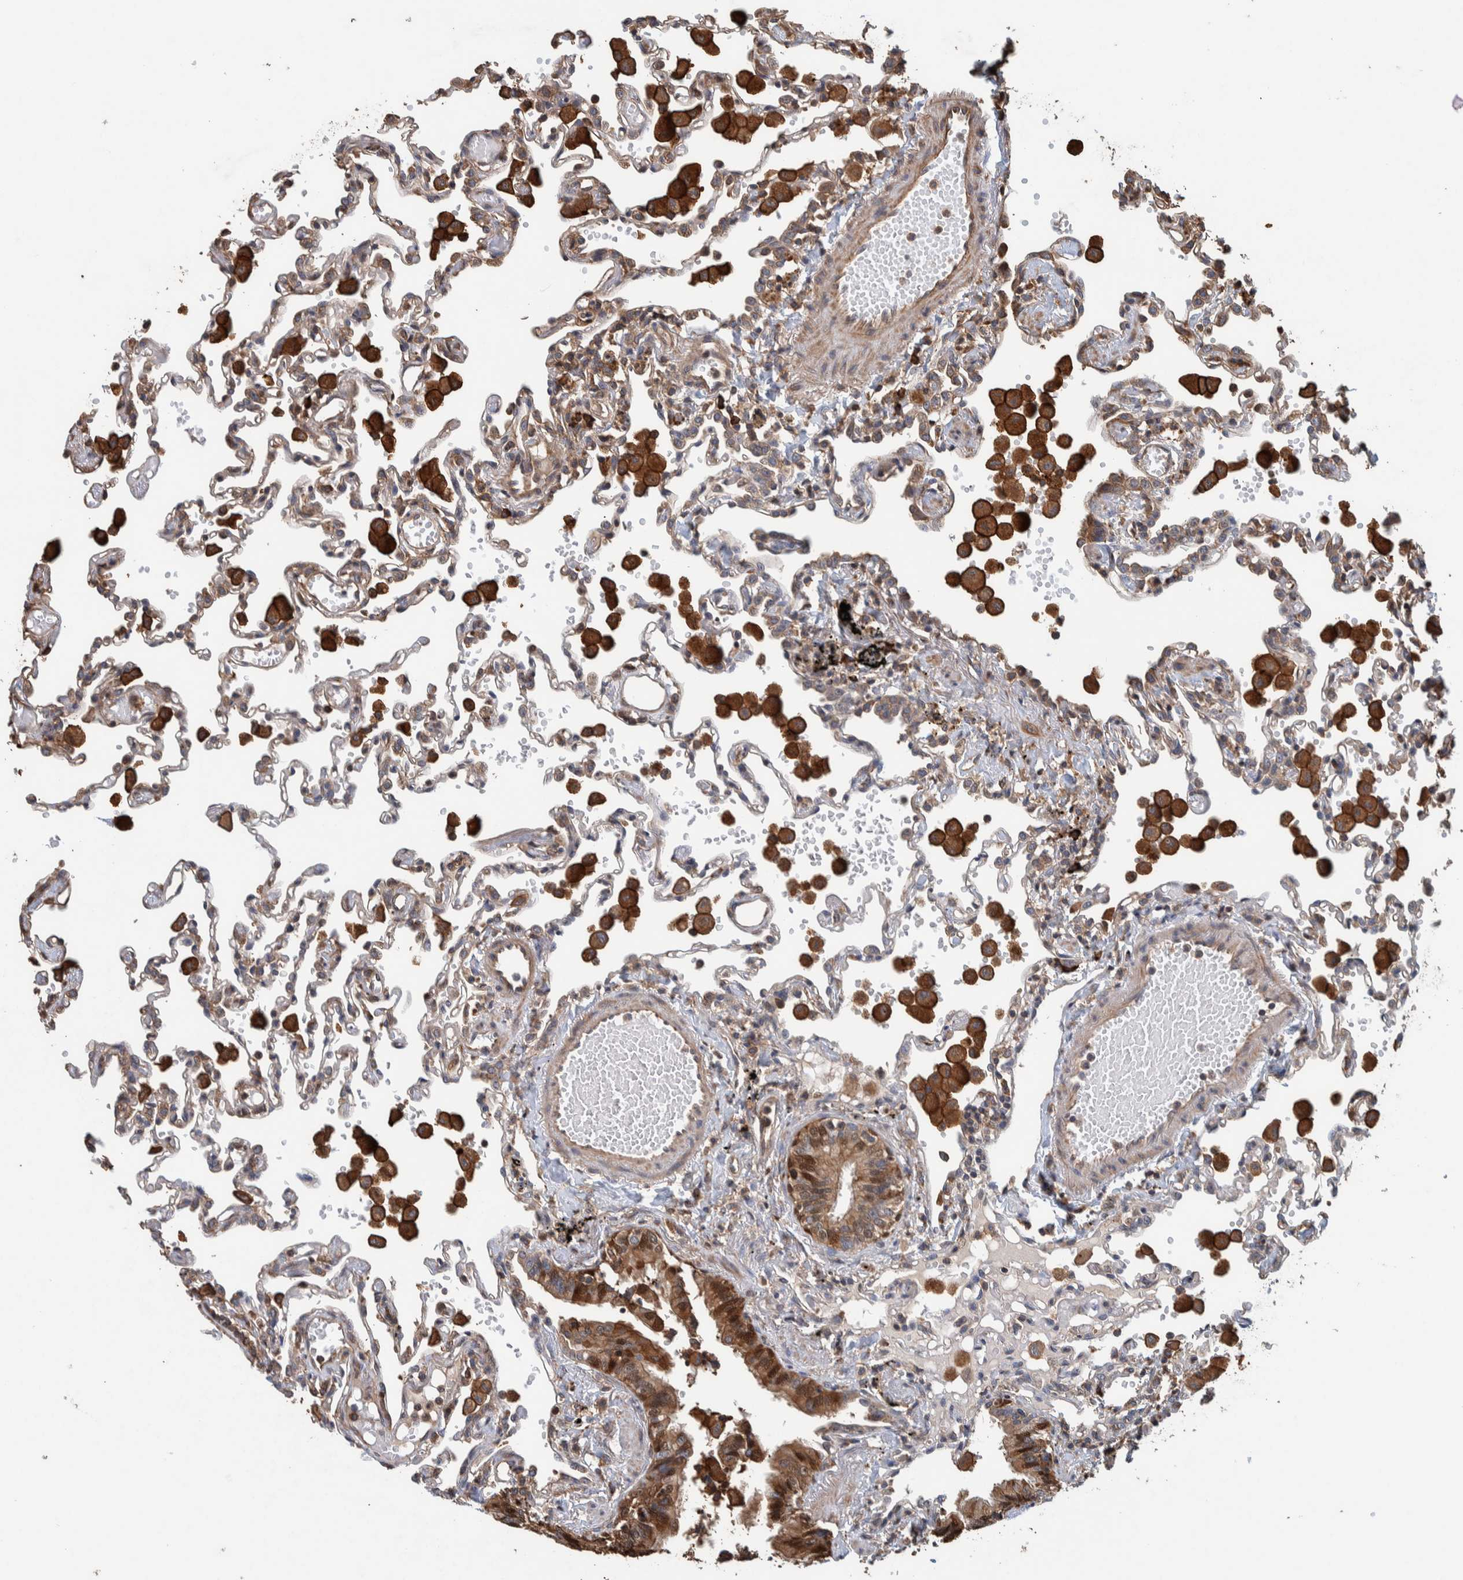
{"staining": {"intensity": "weak", "quantity": ">75%", "location": "cytoplasmic/membranous"}, "tissue": "lung", "cell_type": "Alveolar cells", "image_type": "normal", "snomed": [{"axis": "morphology", "description": "Normal tissue, NOS"}, {"axis": "topography", "description": "Bronchus"}, {"axis": "topography", "description": "Lung"}], "caption": "Immunohistochemistry (IHC) (DAB (3,3'-diaminobenzidine)) staining of normal human lung reveals weak cytoplasmic/membranous protein expression in approximately >75% of alveolar cells. (IHC, brightfield microscopy, high magnification).", "gene": "PLA2G3", "patient": {"sex": "female", "age": 49}}